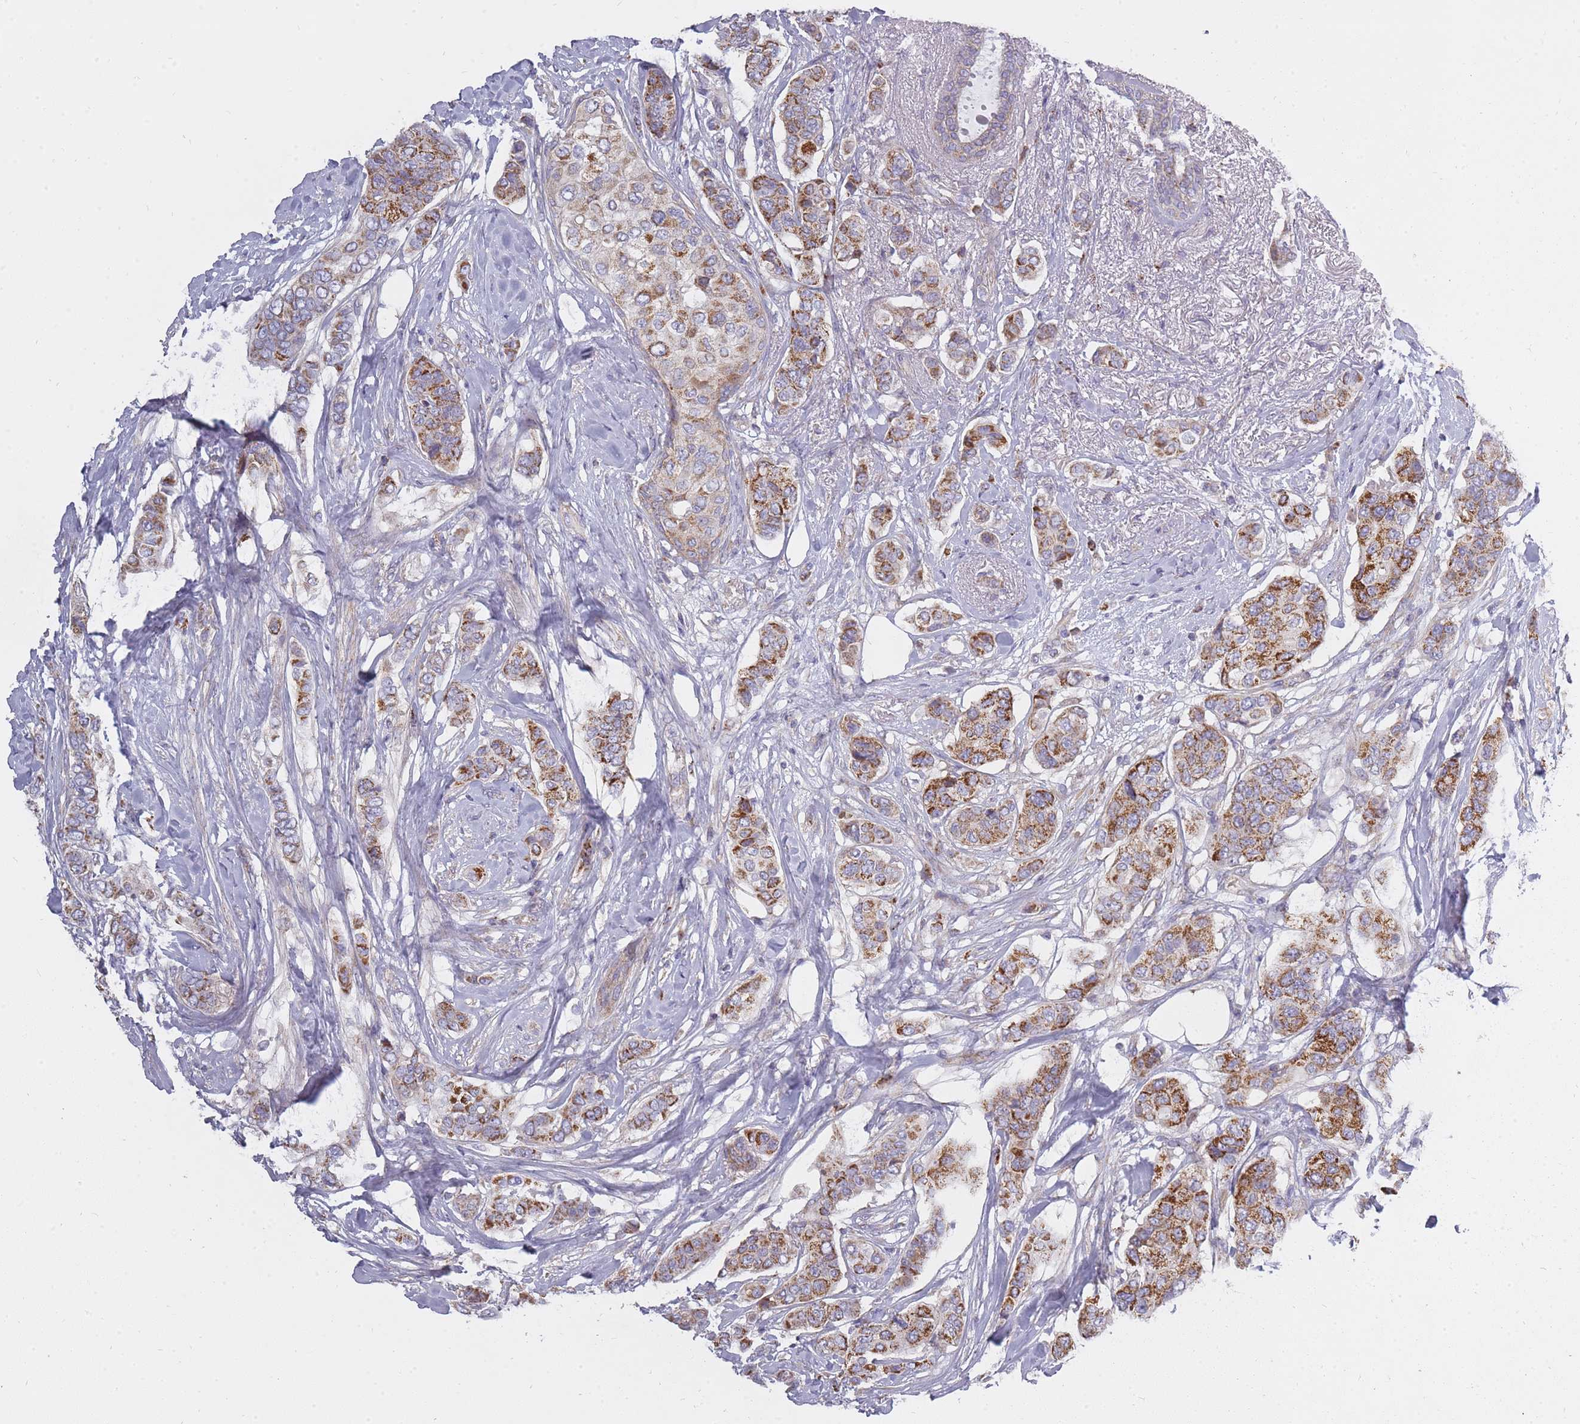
{"staining": {"intensity": "strong", "quantity": ">75%", "location": "cytoplasmic/membranous"}, "tissue": "breast cancer", "cell_type": "Tumor cells", "image_type": "cancer", "snomed": [{"axis": "morphology", "description": "Lobular carcinoma"}, {"axis": "topography", "description": "Breast"}], "caption": "Tumor cells reveal high levels of strong cytoplasmic/membranous positivity in about >75% of cells in lobular carcinoma (breast).", "gene": "ALKBH4", "patient": {"sex": "female", "age": 51}}